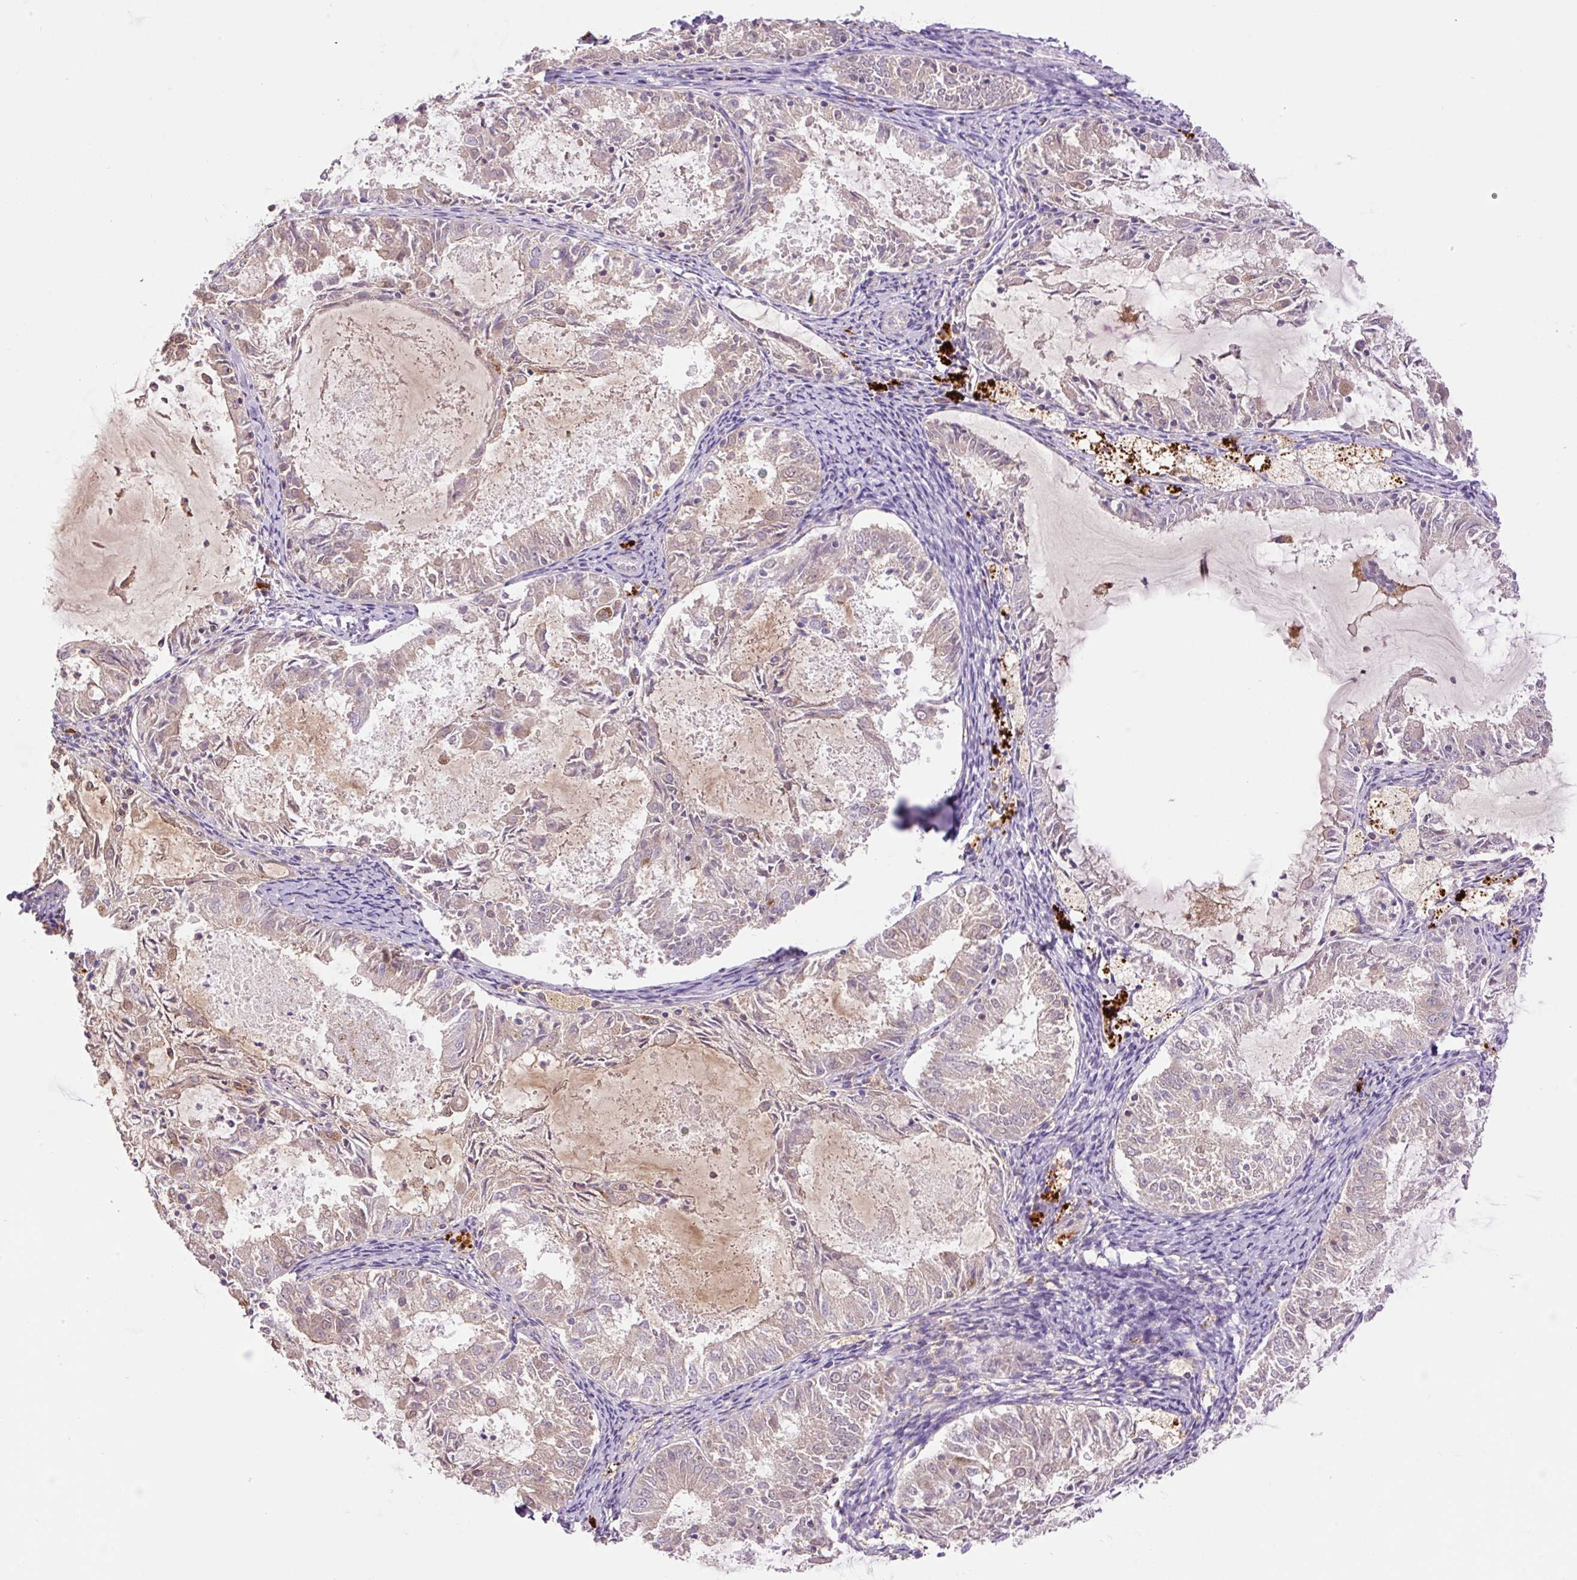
{"staining": {"intensity": "negative", "quantity": "none", "location": "none"}, "tissue": "endometrial cancer", "cell_type": "Tumor cells", "image_type": "cancer", "snomed": [{"axis": "morphology", "description": "Adenocarcinoma, NOS"}, {"axis": "topography", "description": "Endometrium"}], "caption": "An image of human adenocarcinoma (endometrial) is negative for staining in tumor cells. (DAB (3,3'-diaminobenzidine) IHC, high magnification).", "gene": "HABP4", "patient": {"sex": "female", "age": 57}}